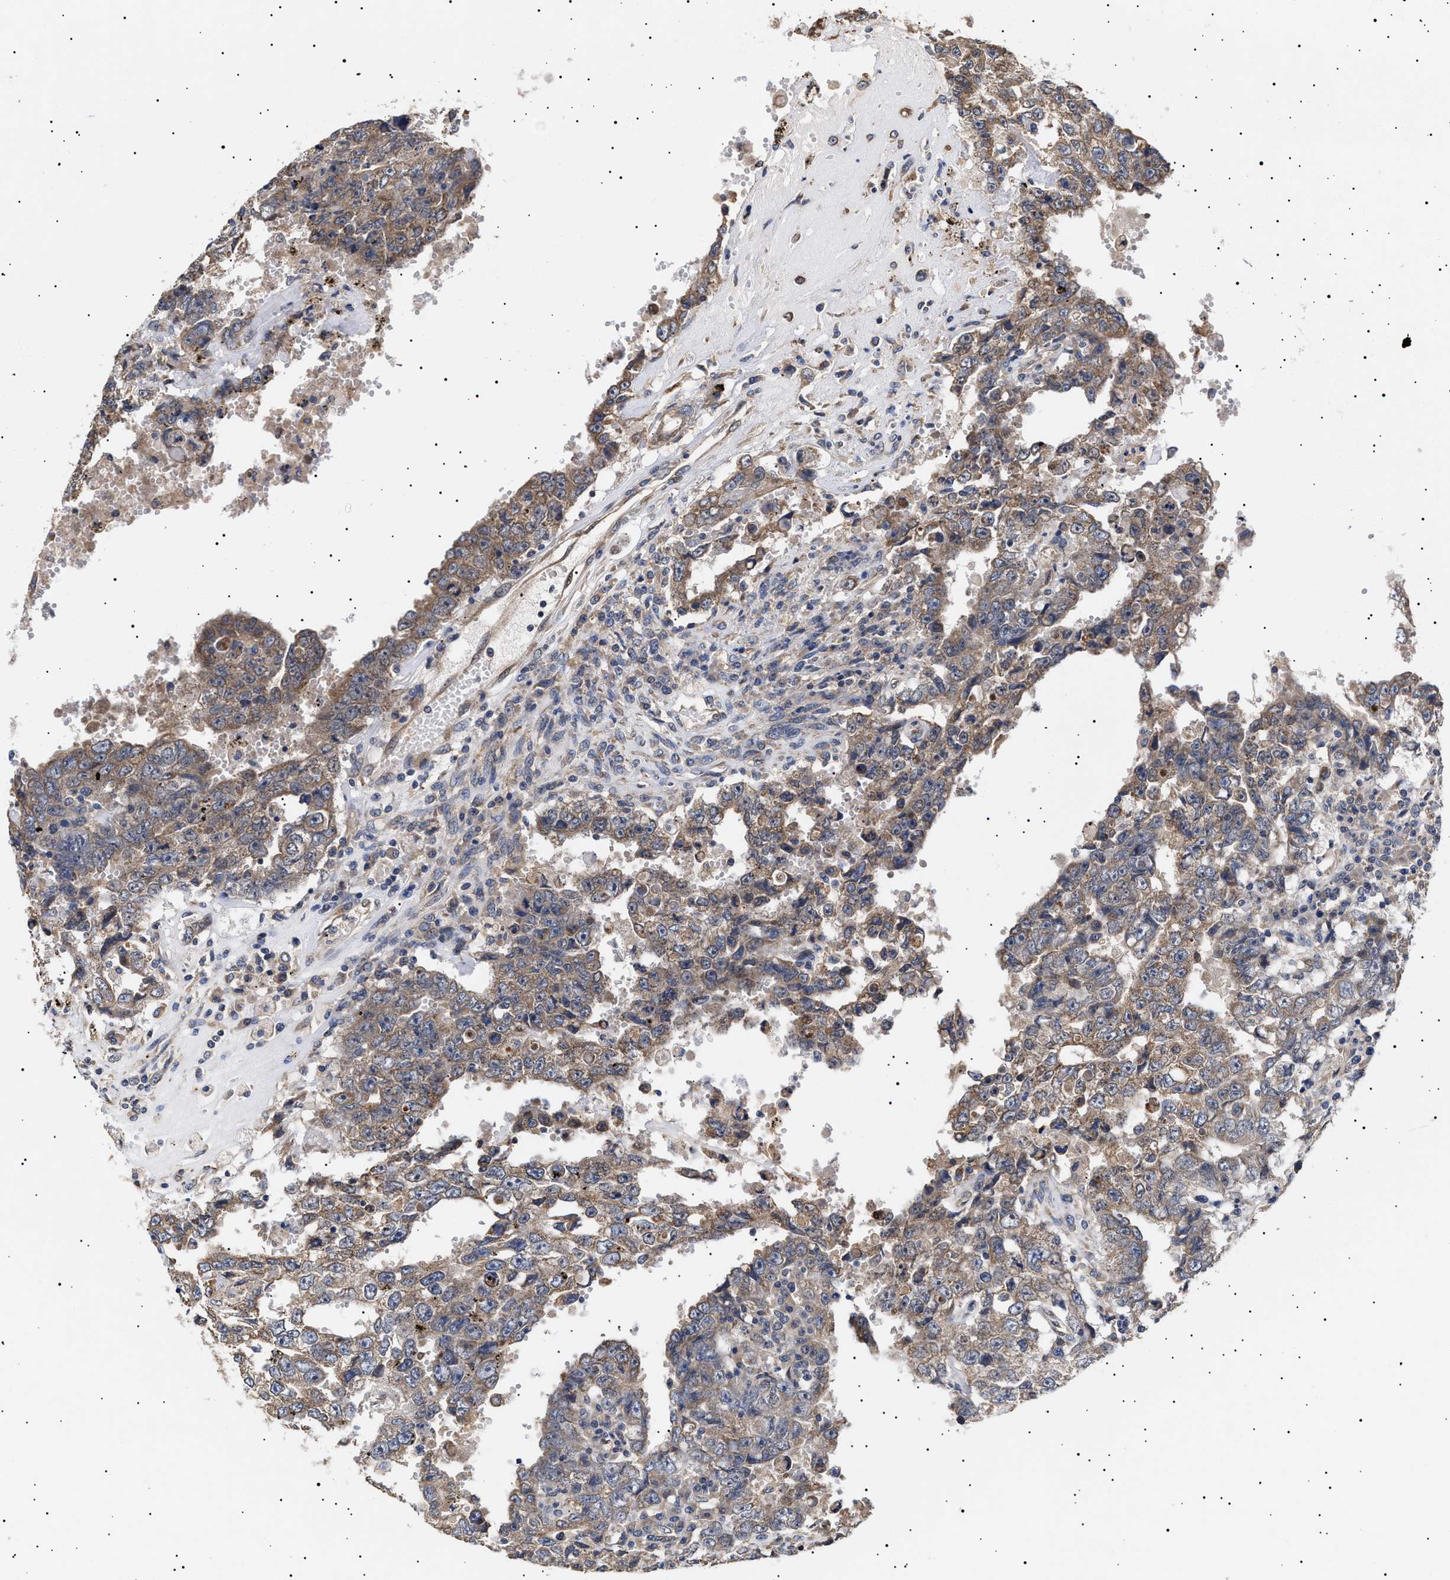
{"staining": {"intensity": "moderate", "quantity": ">75%", "location": "cytoplasmic/membranous"}, "tissue": "testis cancer", "cell_type": "Tumor cells", "image_type": "cancer", "snomed": [{"axis": "morphology", "description": "Carcinoma, Embryonal, NOS"}, {"axis": "topography", "description": "Testis"}], "caption": "Immunohistochemical staining of testis embryonal carcinoma reveals medium levels of moderate cytoplasmic/membranous protein positivity in approximately >75% of tumor cells. (DAB = brown stain, brightfield microscopy at high magnification).", "gene": "KRBA1", "patient": {"sex": "male", "age": 26}}